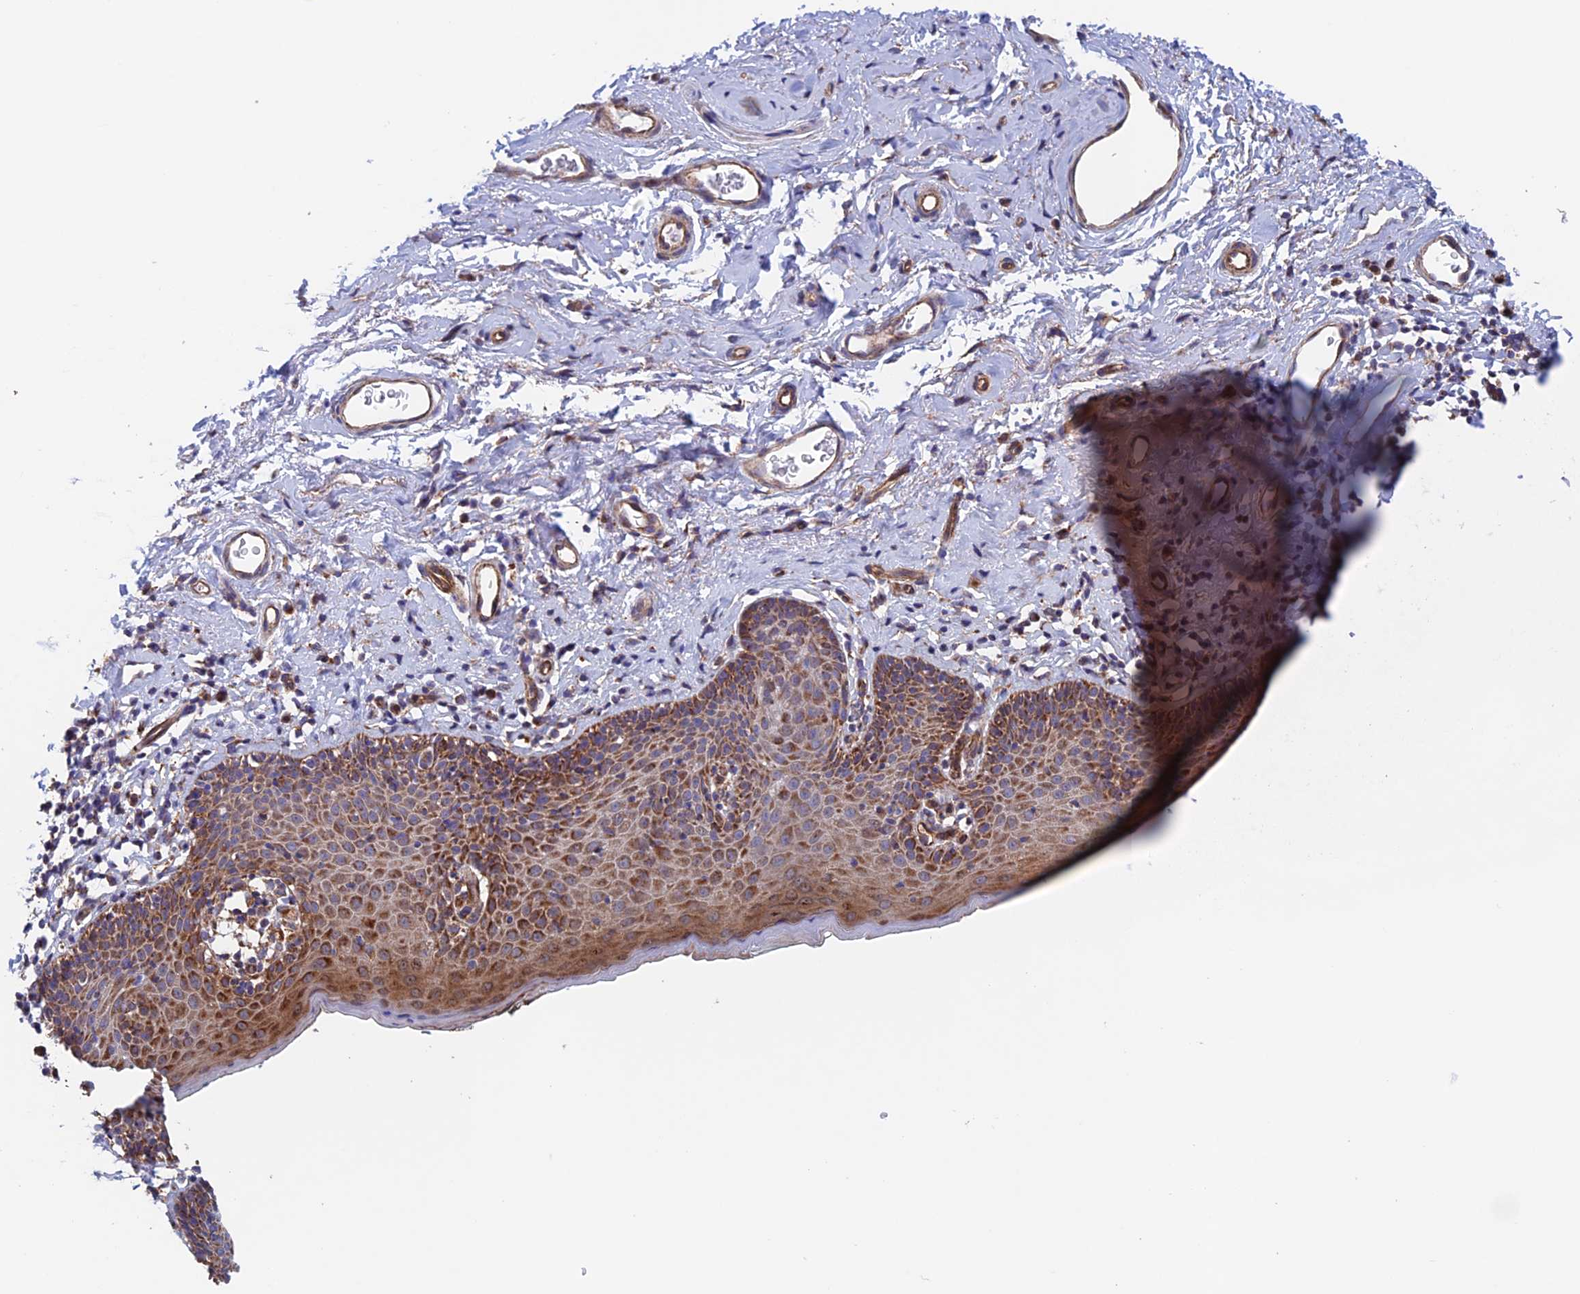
{"staining": {"intensity": "moderate", "quantity": ">75%", "location": "cytoplasmic/membranous"}, "tissue": "skin", "cell_type": "Epidermal cells", "image_type": "normal", "snomed": [{"axis": "morphology", "description": "Normal tissue, NOS"}, {"axis": "topography", "description": "Vulva"}], "caption": "This photomicrograph shows normal skin stained with immunohistochemistry (IHC) to label a protein in brown. The cytoplasmic/membranous of epidermal cells show moderate positivity for the protein. Nuclei are counter-stained blue.", "gene": "MRPL1", "patient": {"sex": "female", "age": 66}}